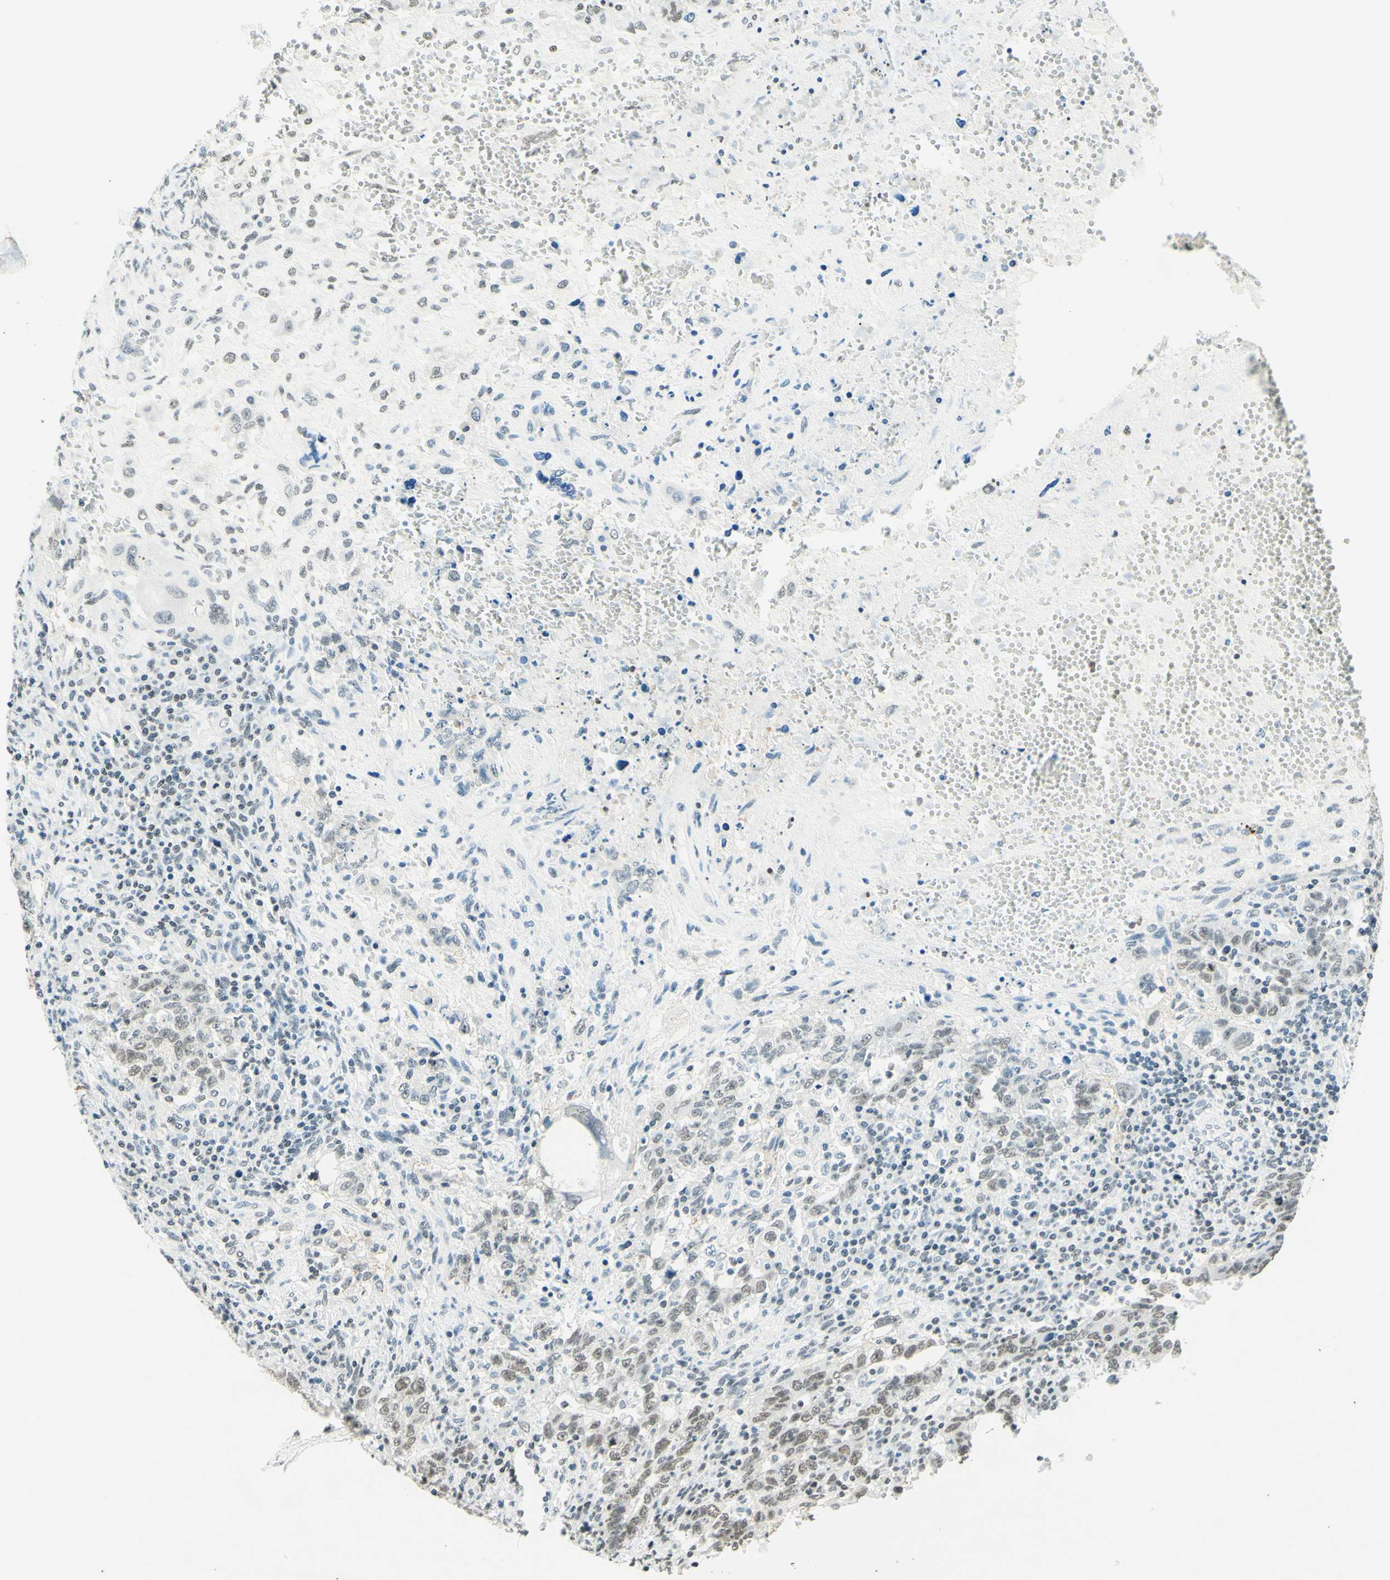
{"staining": {"intensity": "weak", "quantity": "<25%", "location": "nuclear"}, "tissue": "testis cancer", "cell_type": "Tumor cells", "image_type": "cancer", "snomed": [{"axis": "morphology", "description": "Carcinoma, Embryonal, NOS"}, {"axis": "topography", "description": "Testis"}], "caption": "The IHC photomicrograph has no significant positivity in tumor cells of testis embryonal carcinoma tissue.", "gene": "MSH2", "patient": {"sex": "male", "age": 26}}